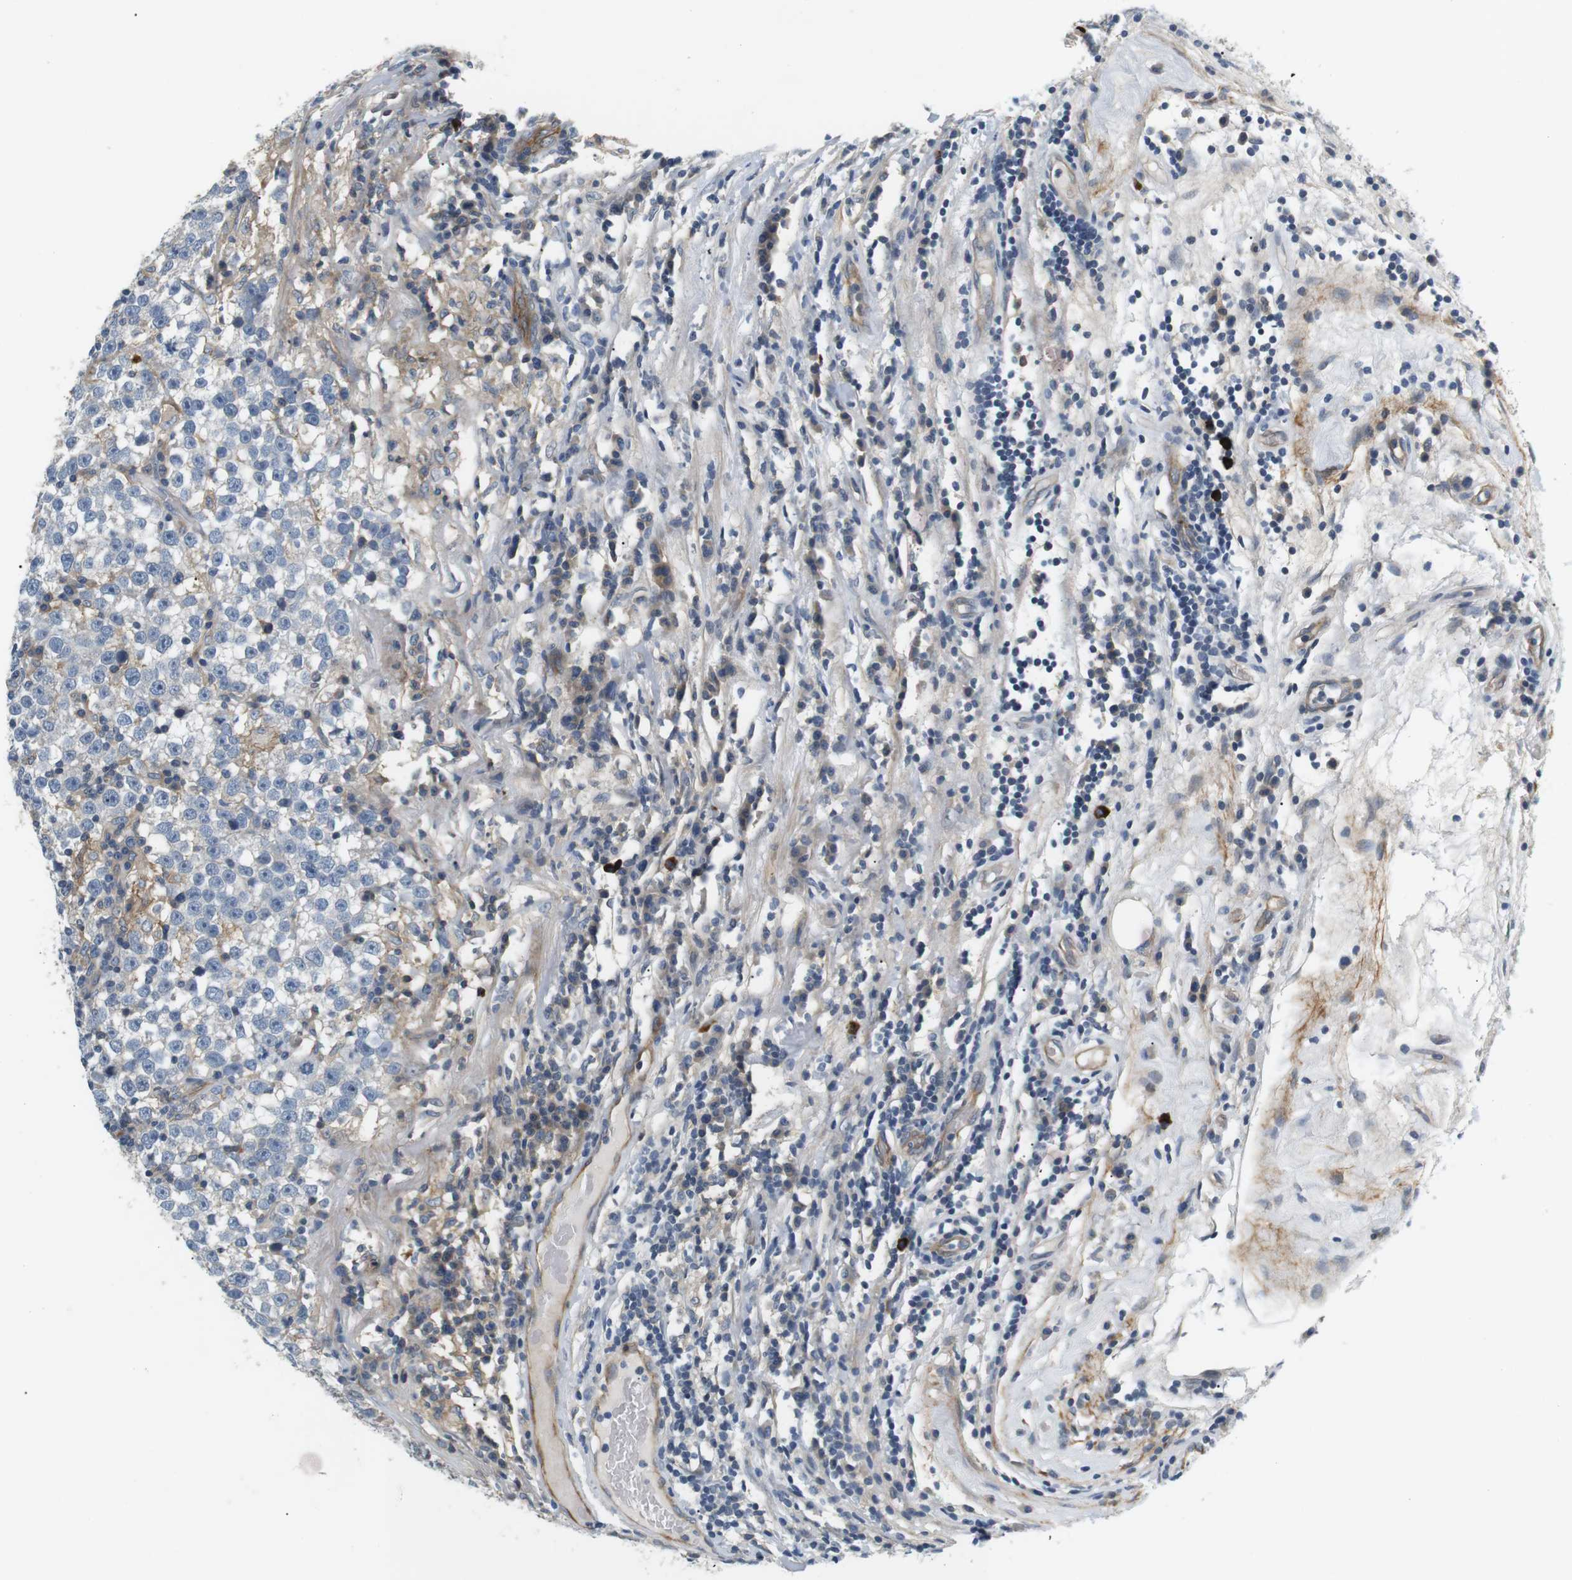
{"staining": {"intensity": "negative", "quantity": "none", "location": "none"}, "tissue": "testis cancer", "cell_type": "Tumor cells", "image_type": "cancer", "snomed": [{"axis": "morphology", "description": "Seminoma, NOS"}, {"axis": "topography", "description": "Testis"}], "caption": "IHC photomicrograph of neoplastic tissue: testis cancer stained with DAB shows no significant protein expression in tumor cells.", "gene": "SLC30A1", "patient": {"sex": "male", "age": 43}}